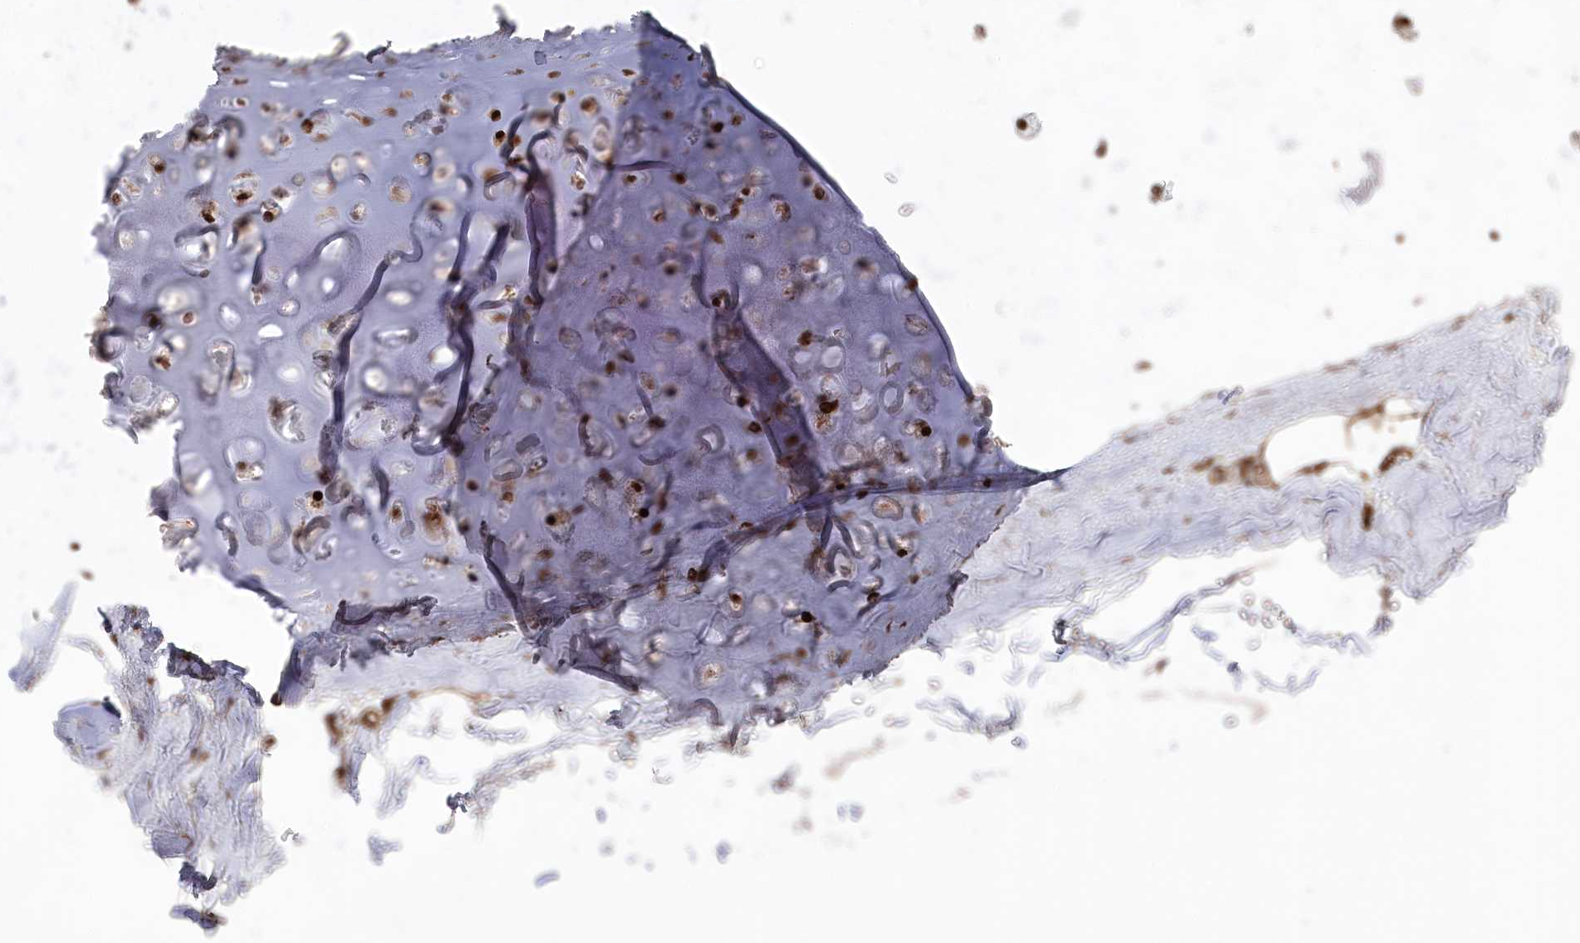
{"staining": {"intensity": "strong", "quantity": "25%-75%", "location": "cytoplasmic/membranous,nuclear"}, "tissue": "adipose tissue", "cell_type": "Adipocytes", "image_type": "normal", "snomed": [{"axis": "morphology", "description": "Normal tissue, NOS"}, {"axis": "topography", "description": "Lymph node"}, {"axis": "topography", "description": "Bronchus"}], "caption": "Human adipose tissue stained for a protein (brown) reveals strong cytoplasmic/membranous,nuclear positive positivity in about 25%-75% of adipocytes.", "gene": "POLR3A", "patient": {"sex": "male", "age": 63}}